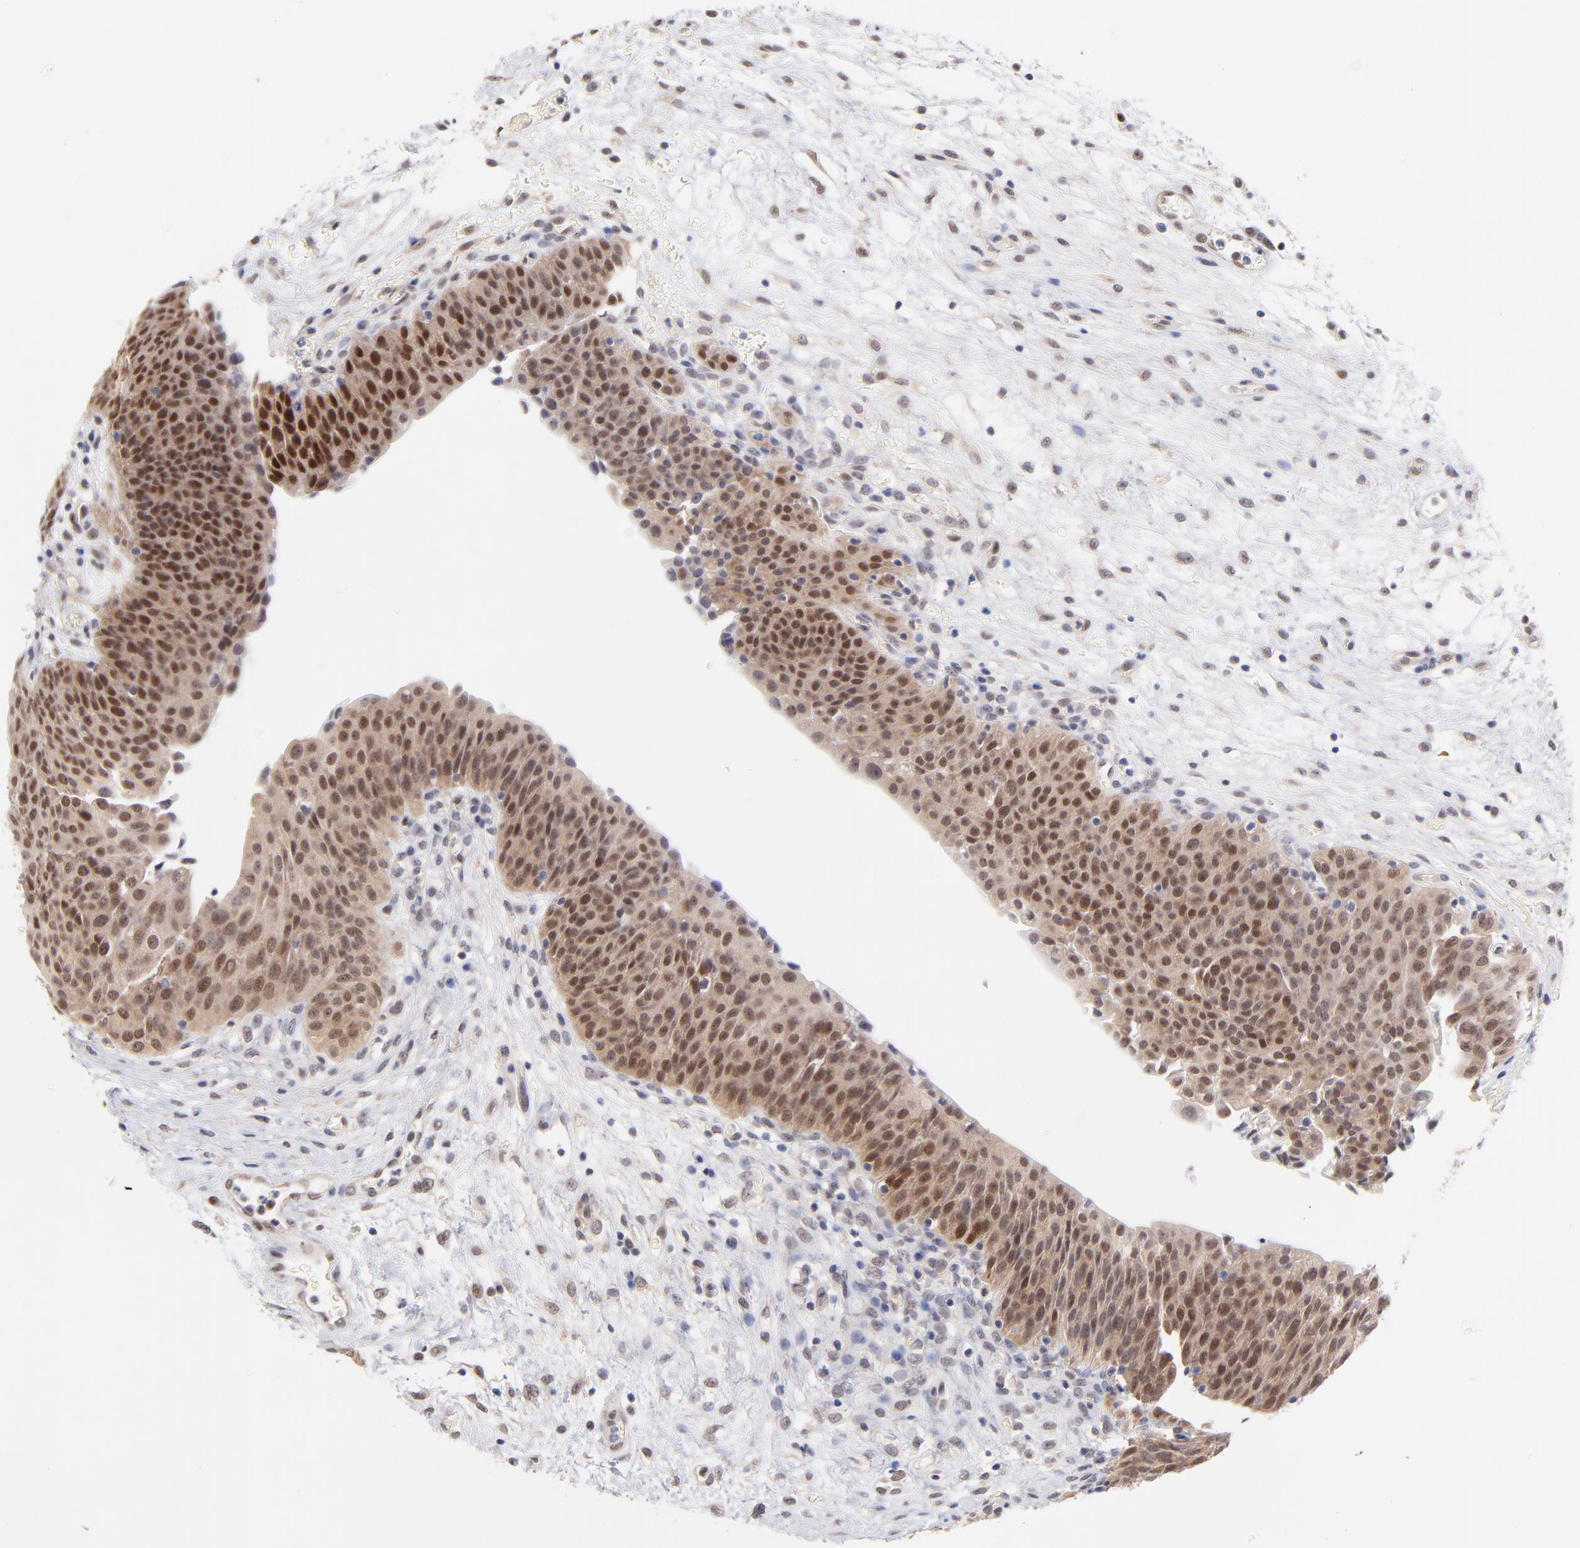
{"staining": {"intensity": "moderate", "quantity": ">75%", "location": "cytoplasmic/membranous,nuclear"}, "tissue": "urinary bladder", "cell_type": "Urothelial cells", "image_type": "normal", "snomed": [{"axis": "morphology", "description": "Normal tissue, NOS"}, {"axis": "topography", "description": "Smooth muscle"}, {"axis": "topography", "description": "Urinary bladder"}], "caption": "An image of urinary bladder stained for a protein demonstrates moderate cytoplasmic/membranous,nuclear brown staining in urothelial cells. (Brightfield microscopy of DAB IHC at high magnification).", "gene": "UBE2E2", "patient": {"sex": "male", "age": 35}}